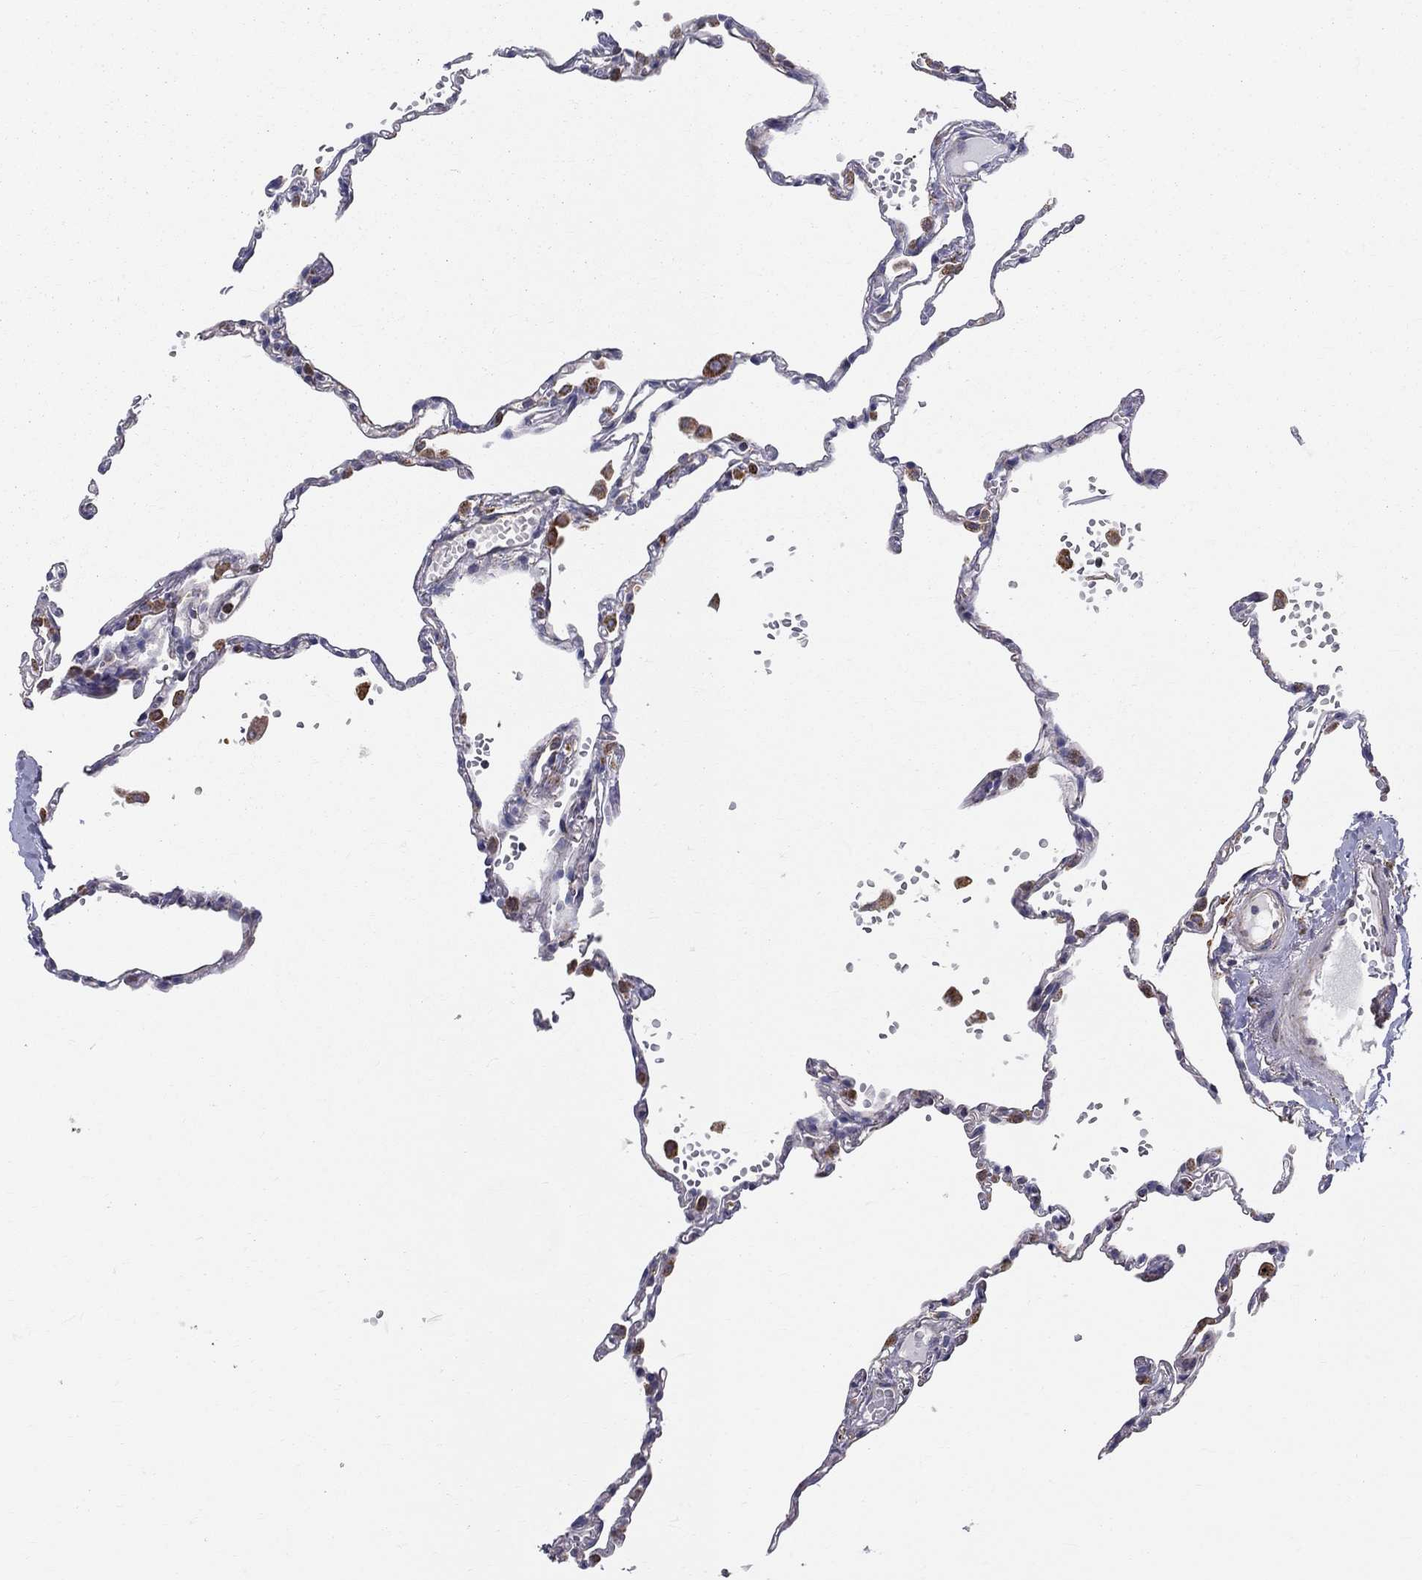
{"staining": {"intensity": "negative", "quantity": "none", "location": "none"}, "tissue": "lung", "cell_type": "Alveolar cells", "image_type": "normal", "snomed": [{"axis": "morphology", "description": "Normal tissue, NOS"}, {"axis": "topography", "description": "Lung"}], "caption": "This is a histopathology image of immunohistochemistry (IHC) staining of normal lung, which shows no positivity in alveolar cells. Brightfield microscopy of IHC stained with DAB (3,3'-diaminobenzidine) (brown) and hematoxylin (blue), captured at high magnification.", "gene": "PRDX4", "patient": {"sex": "male", "age": 78}}